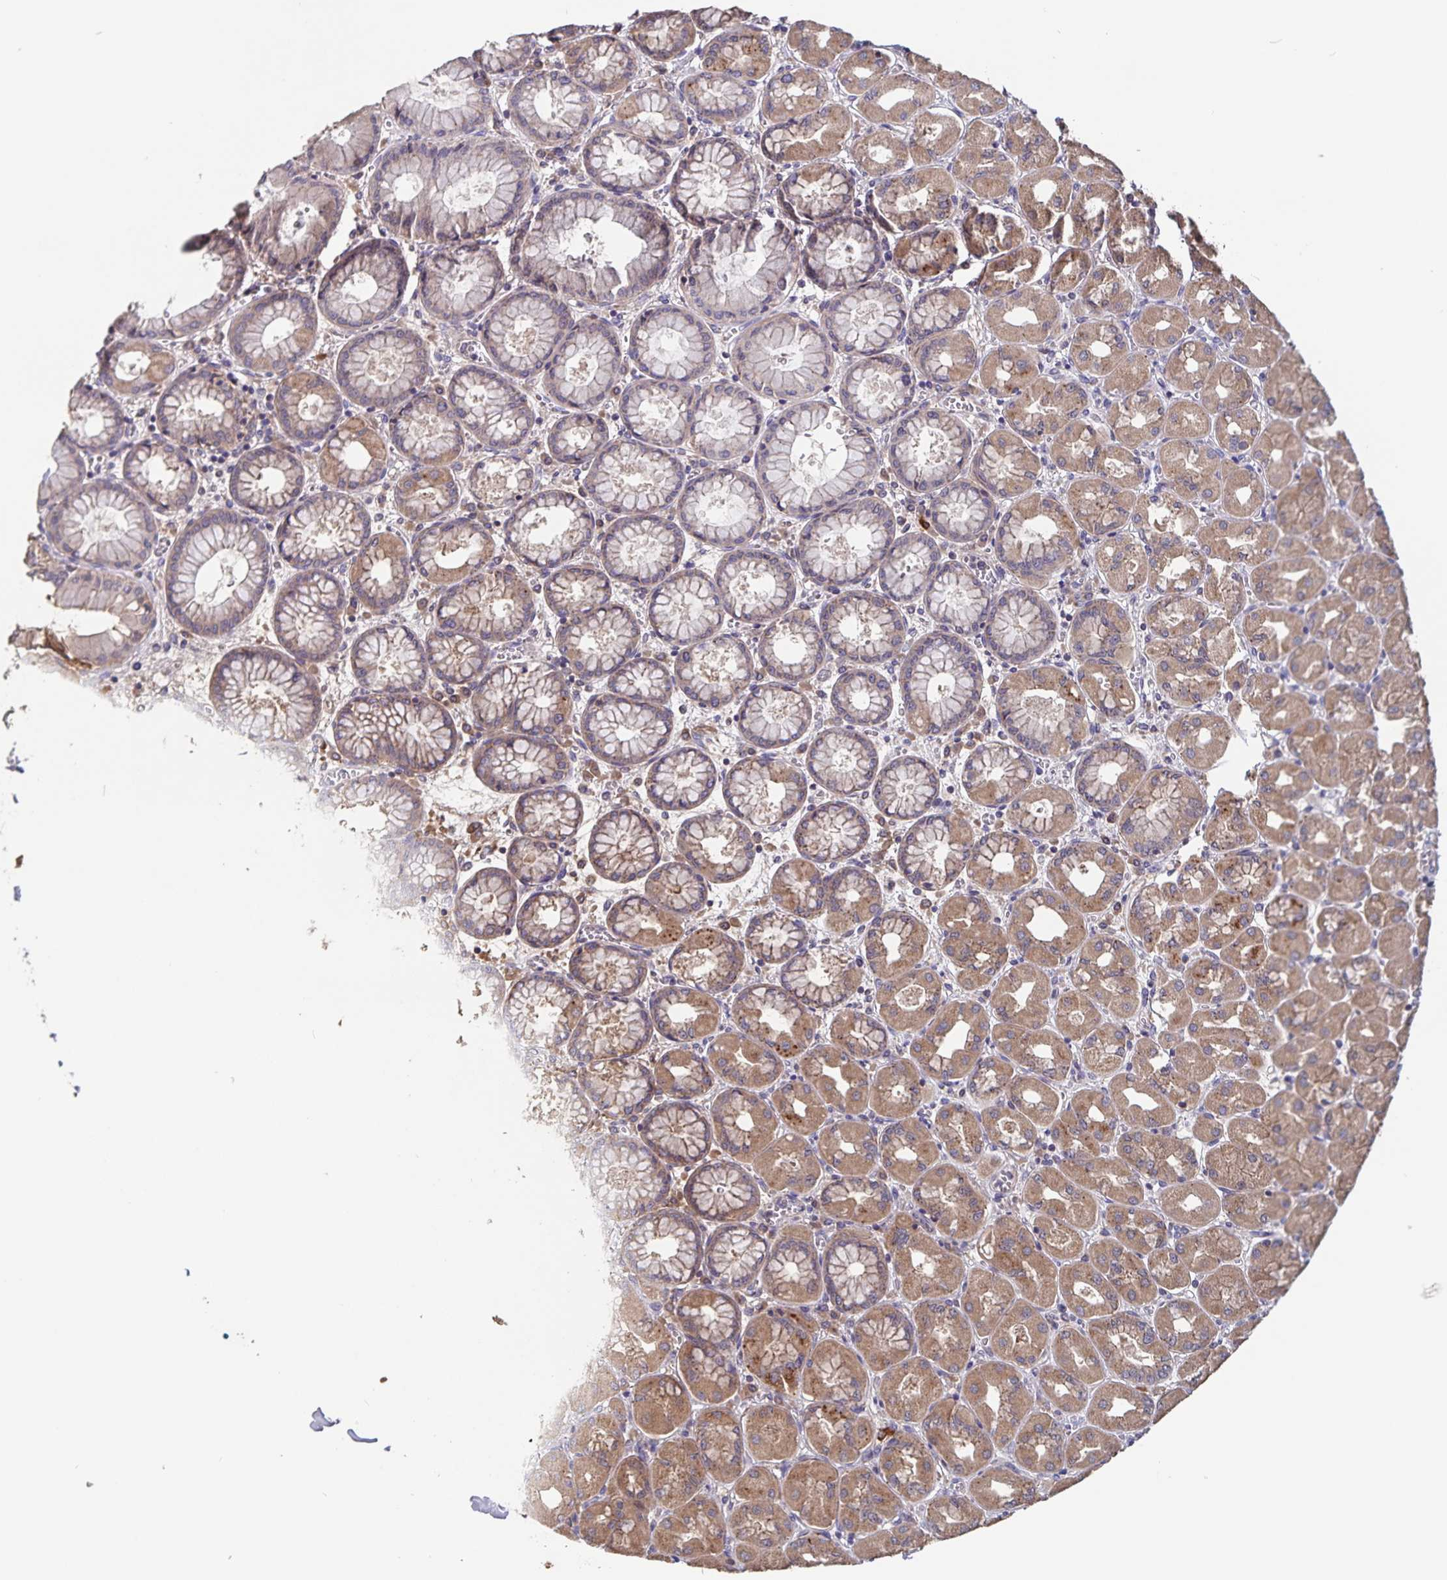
{"staining": {"intensity": "moderate", "quantity": "25%-75%", "location": "cytoplasmic/membranous"}, "tissue": "stomach", "cell_type": "Glandular cells", "image_type": "normal", "snomed": [{"axis": "morphology", "description": "Normal tissue, NOS"}, {"axis": "topography", "description": "Stomach, upper"}], "caption": "Immunohistochemistry of unremarkable stomach demonstrates medium levels of moderate cytoplasmic/membranous positivity in approximately 25%-75% of glandular cells. (DAB (3,3'-diaminobenzidine) IHC, brown staining for protein, blue staining for nuclei).", "gene": "FBXL16", "patient": {"sex": "female", "age": 56}}